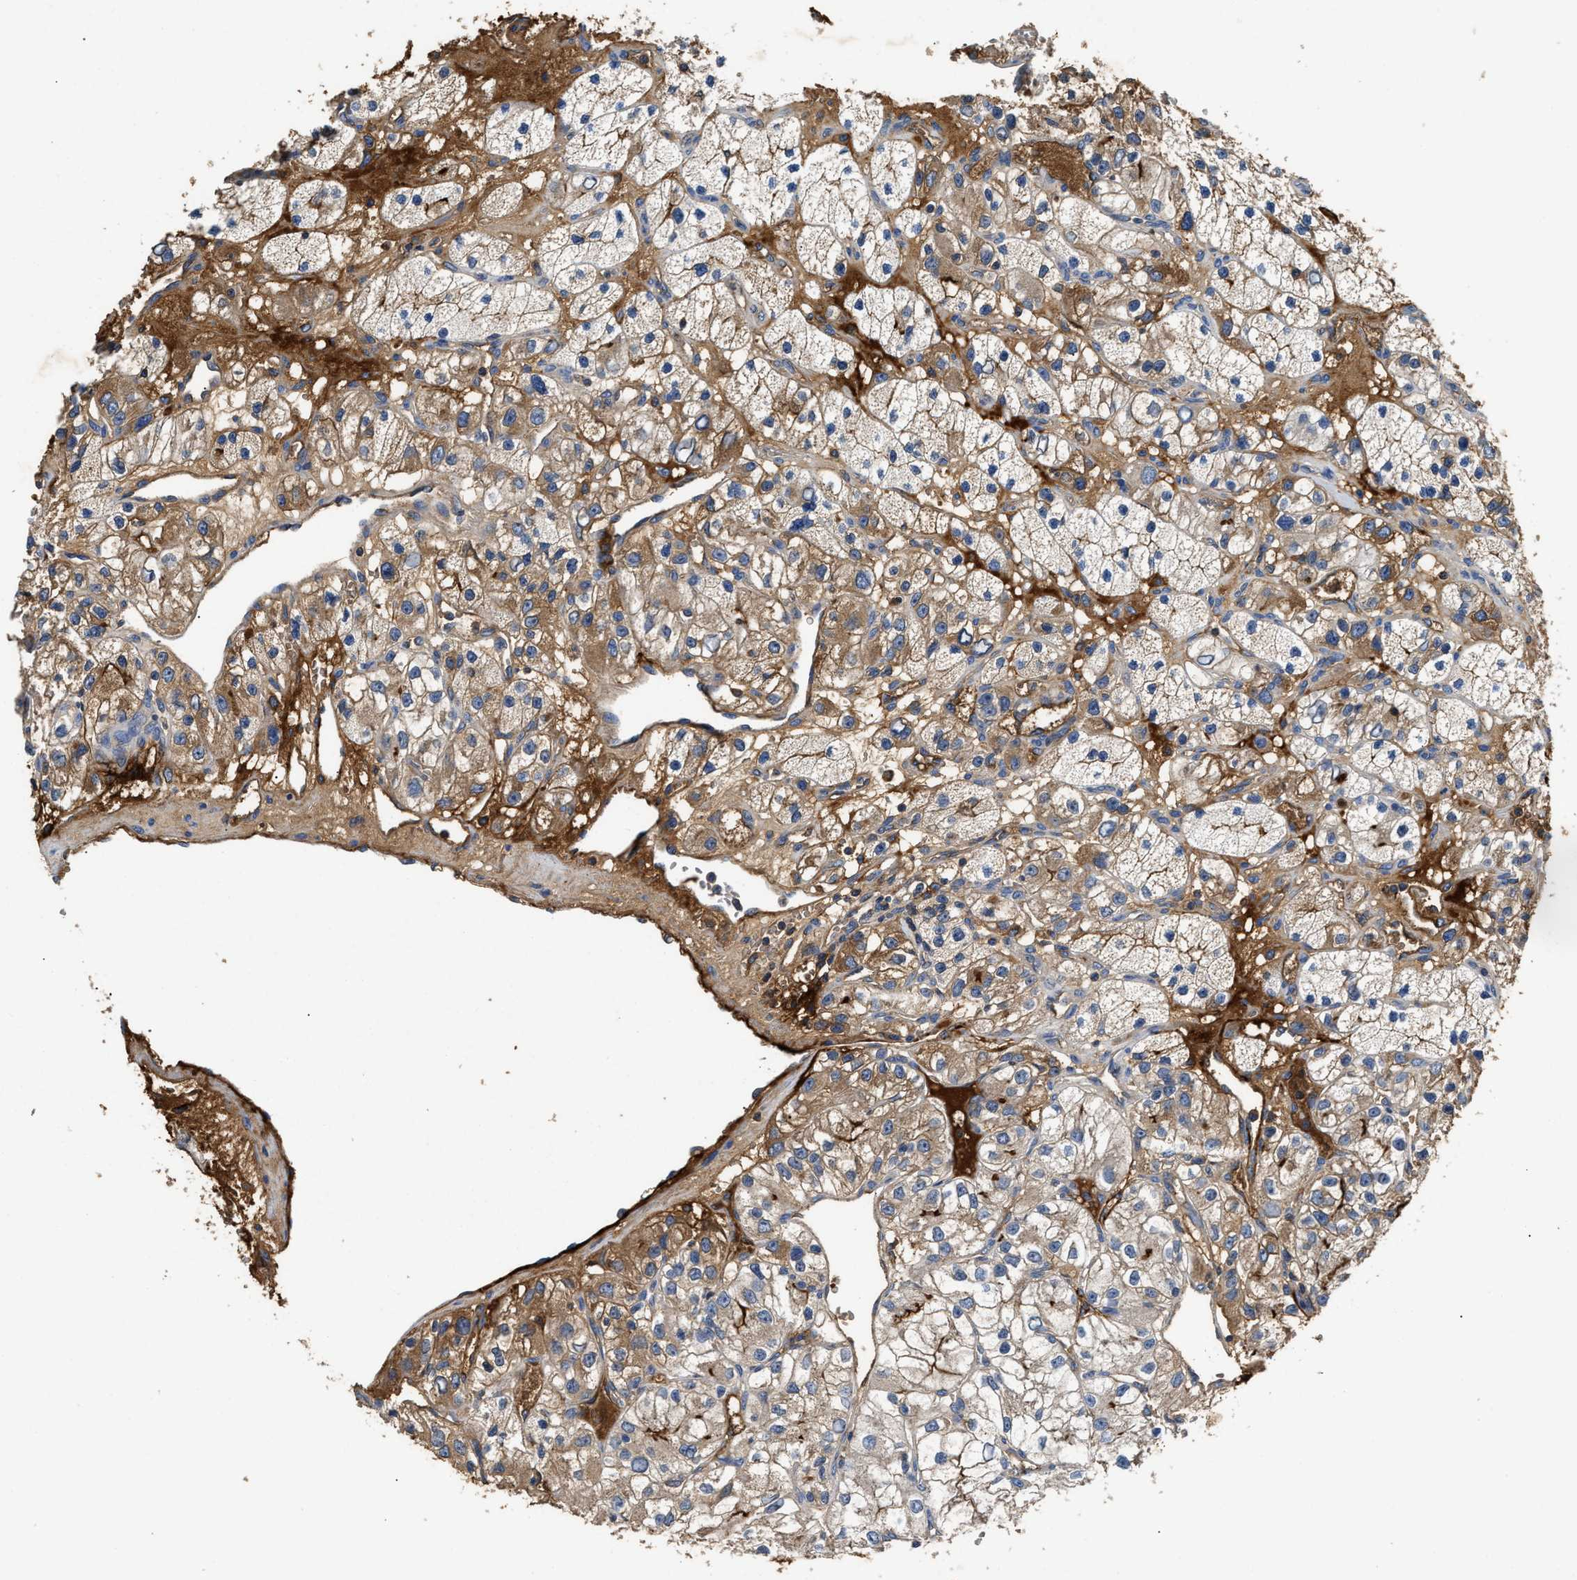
{"staining": {"intensity": "moderate", "quantity": ">75%", "location": "cytoplasmic/membranous"}, "tissue": "renal cancer", "cell_type": "Tumor cells", "image_type": "cancer", "snomed": [{"axis": "morphology", "description": "Adenocarcinoma, NOS"}, {"axis": "topography", "description": "Kidney"}], "caption": "IHC (DAB) staining of human renal cancer (adenocarcinoma) demonstrates moderate cytoplasmic/membranous protein staining in about >75% of tumor cells.", "gene": "C3", "patient": {"sex": "female", "age": 57}}